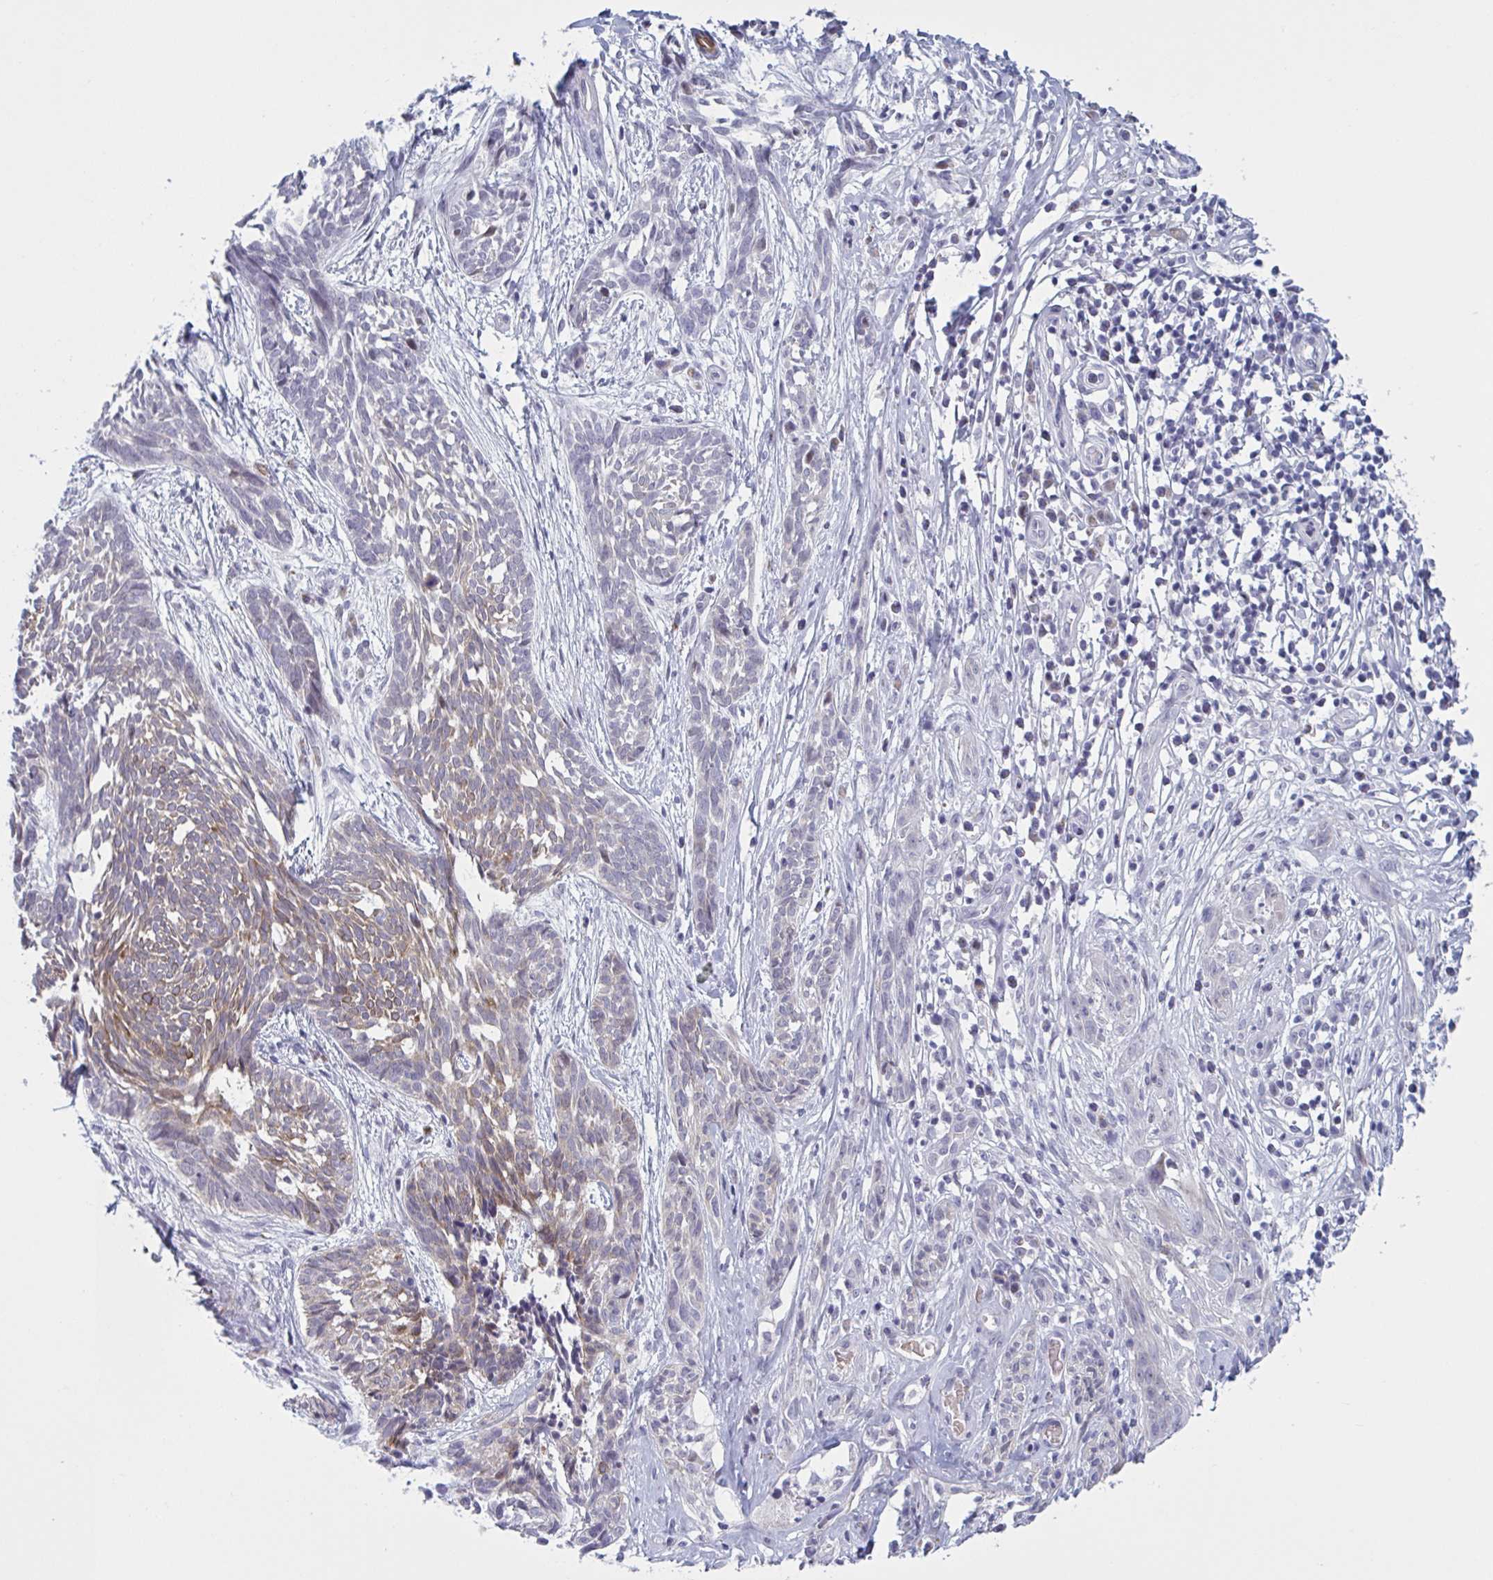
{"staining": {"intensity": "weak", "quantity": "25%-75%", "location": "cytoplasmic/membranous"}, "tissue": "skin cancer", "cell_type": "Tumor cells", "image_type": "cancer", "snomed": [{"axis": "morphology", "description": "Basal cell carcinoma"}, {"axis": "topography", "description": "Skin"}, {"axis": "topography", "description": "Skin, foot"}], "caption": "The photomicrograph shows immunohistochemical staining of skin cancer (basal cell carcinoma). There is weak cytoplasmic/membranous positivity is seen in about 25%-75% of tumor cells.", "gene": "HSD11B2", "patient": {"sex": "female", "age": 86}}